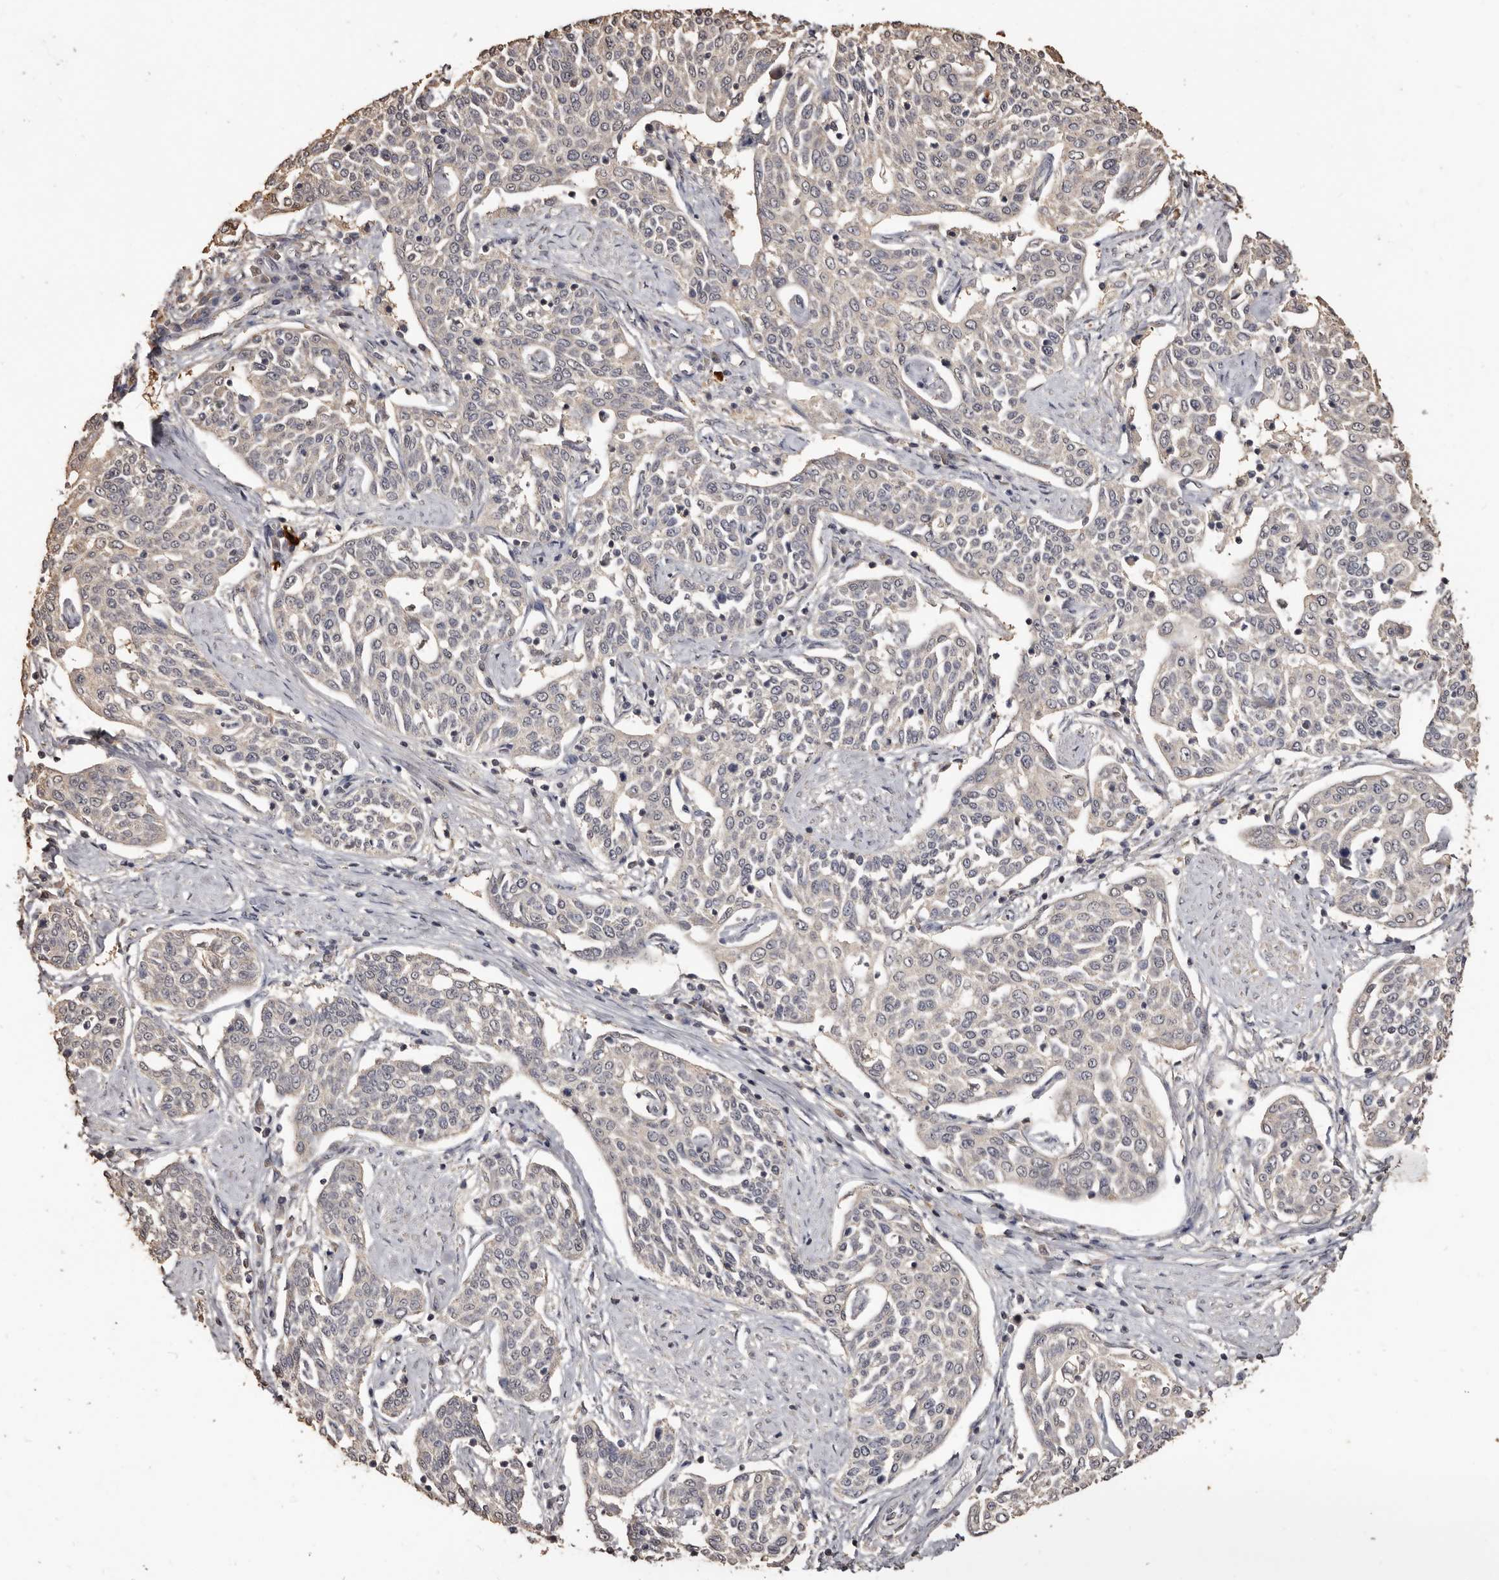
{"staining": {"intensity": "negative", "quantity": "none", "location": "none"}, "tissue": "cervical cancer", "cell_type": "Tumor cells", "image_type": "cancer", "snomed": [{"axis": "morphology", "description": "Squamous cell carcinoma, NOS"}, {"axis": "topography", "description": "Cervix"}], "caption": "High magnification brightfield microscopy of cervical cancer stained with DAB (brown) and counterstained with hematoxylin (blue): tumor cells show no significant positivity. Nuclei are stained in blue.", "gene": "INAVA", "patient": {"sex": "female", "age": 34}}